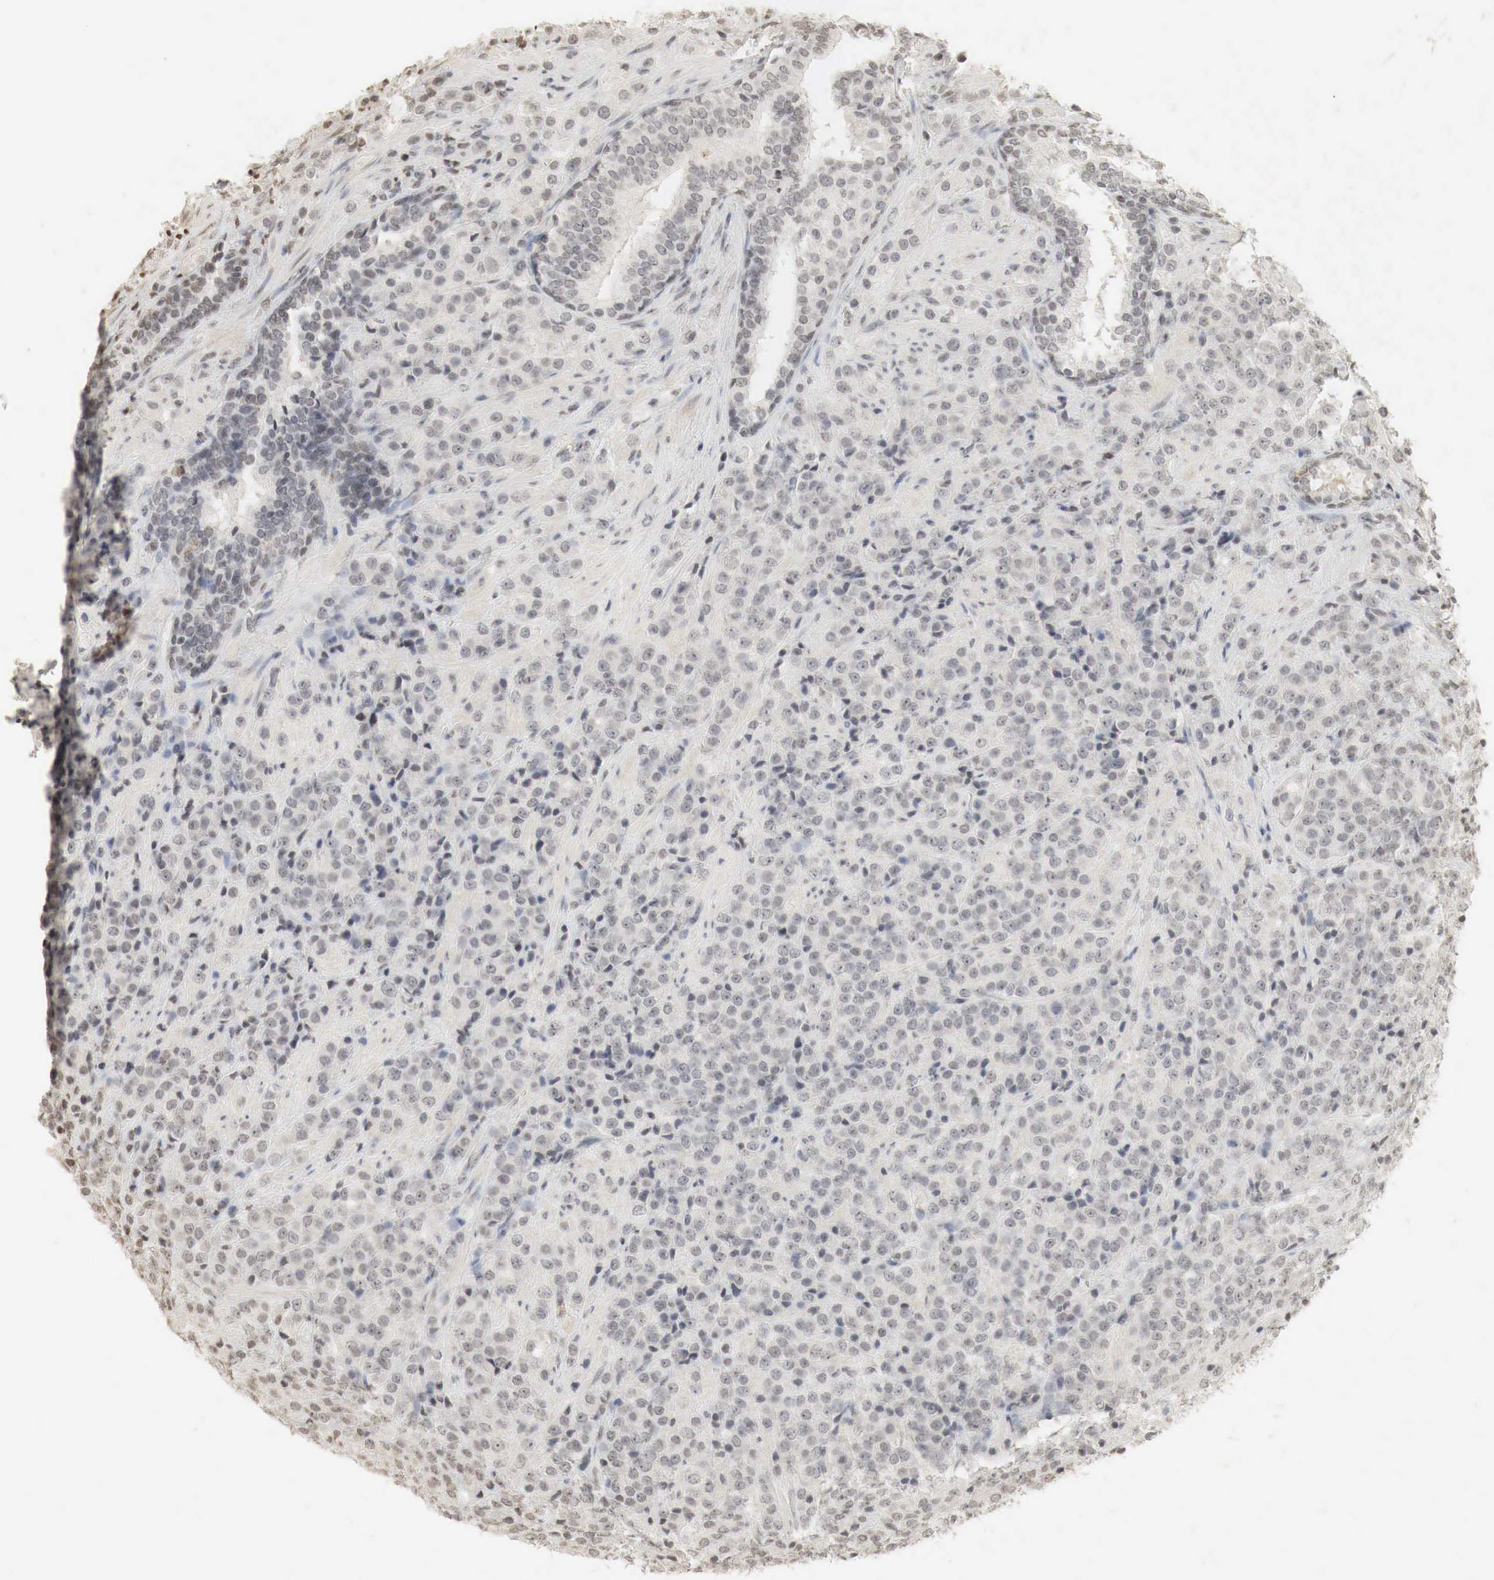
{"staining": {"intensity": "negative", "quantity": "none", "location": "none"}, "tissue": "prostate cancer", "cell_type": "Tumor cells", "image_type": "cancer", "snomed": [{"axis": "morphology", "description": "Adenocarcinoma, Medium grade"}, {"axis": "topography", "description": "Prostate"}], "caption": "Human prostate cancer (medium-grade adenocarcinoma) stained for a protein using IHC displays no expression in tumor cells.", "gene": "ERBB4", "patient": {"sex": "male", "age": 70}}